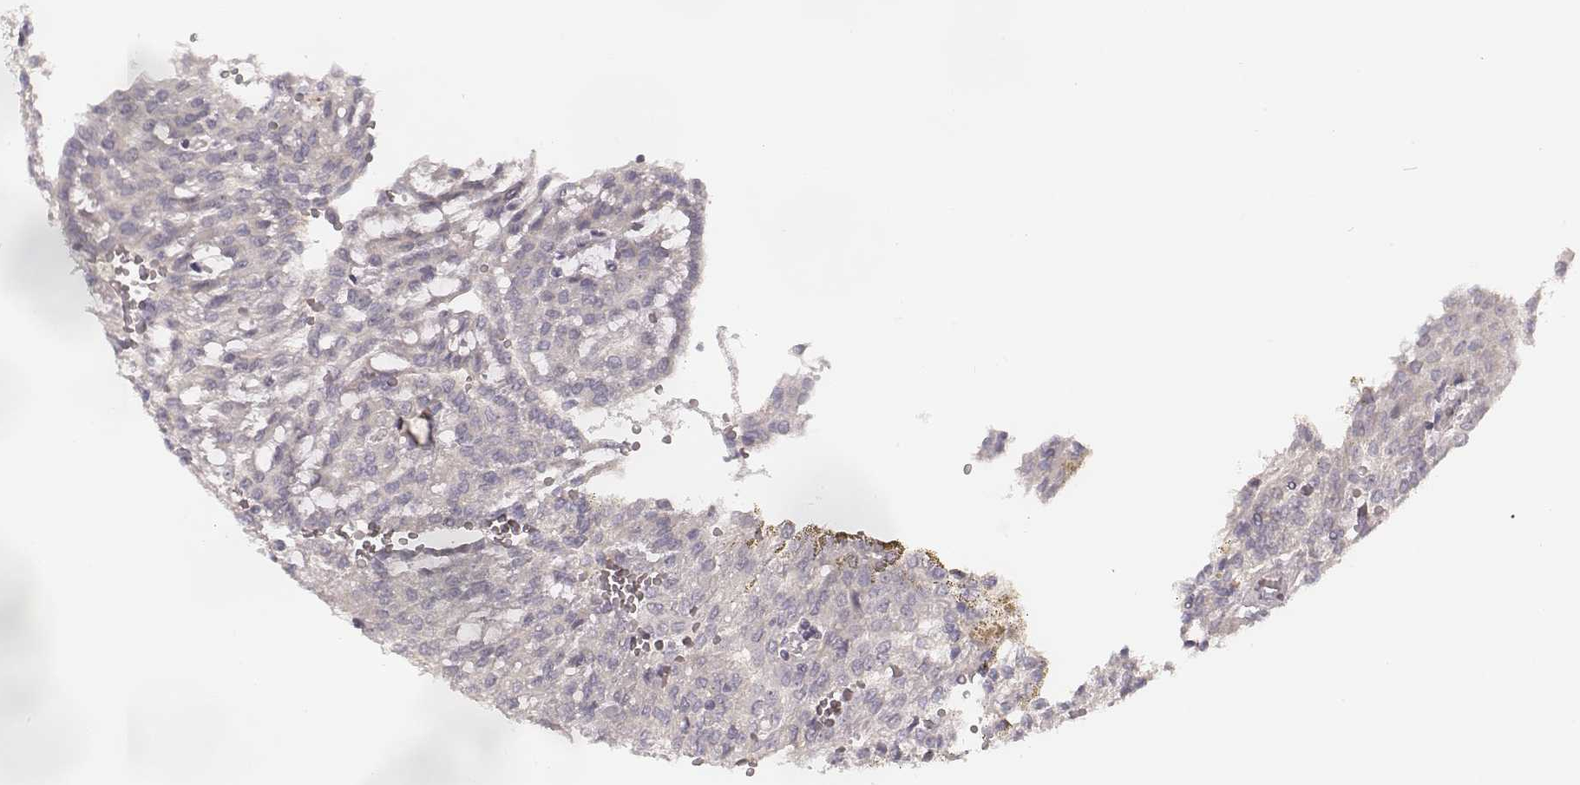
{"staining": {"intensity": "negative", "quantity": "none", "location": "none"}, "tissue": "renal cancer", "cell_type": "Tumor cells", "image_type": "cancer", "snomed": [{"axis": "morphology", "description": "Adenocarcinoma, NOS"}, {"axis": "topography", "description": "Kidney"}], "caption": "Tumor cells show no significant protein positivity in adenocarcinoma (renal). (DAB (3,3'-diaminobenzidine) immunohistochemistry (IHC), high magnification).", "gene": "TDRD5", "patient": {"sex": "male", "age": 63}}